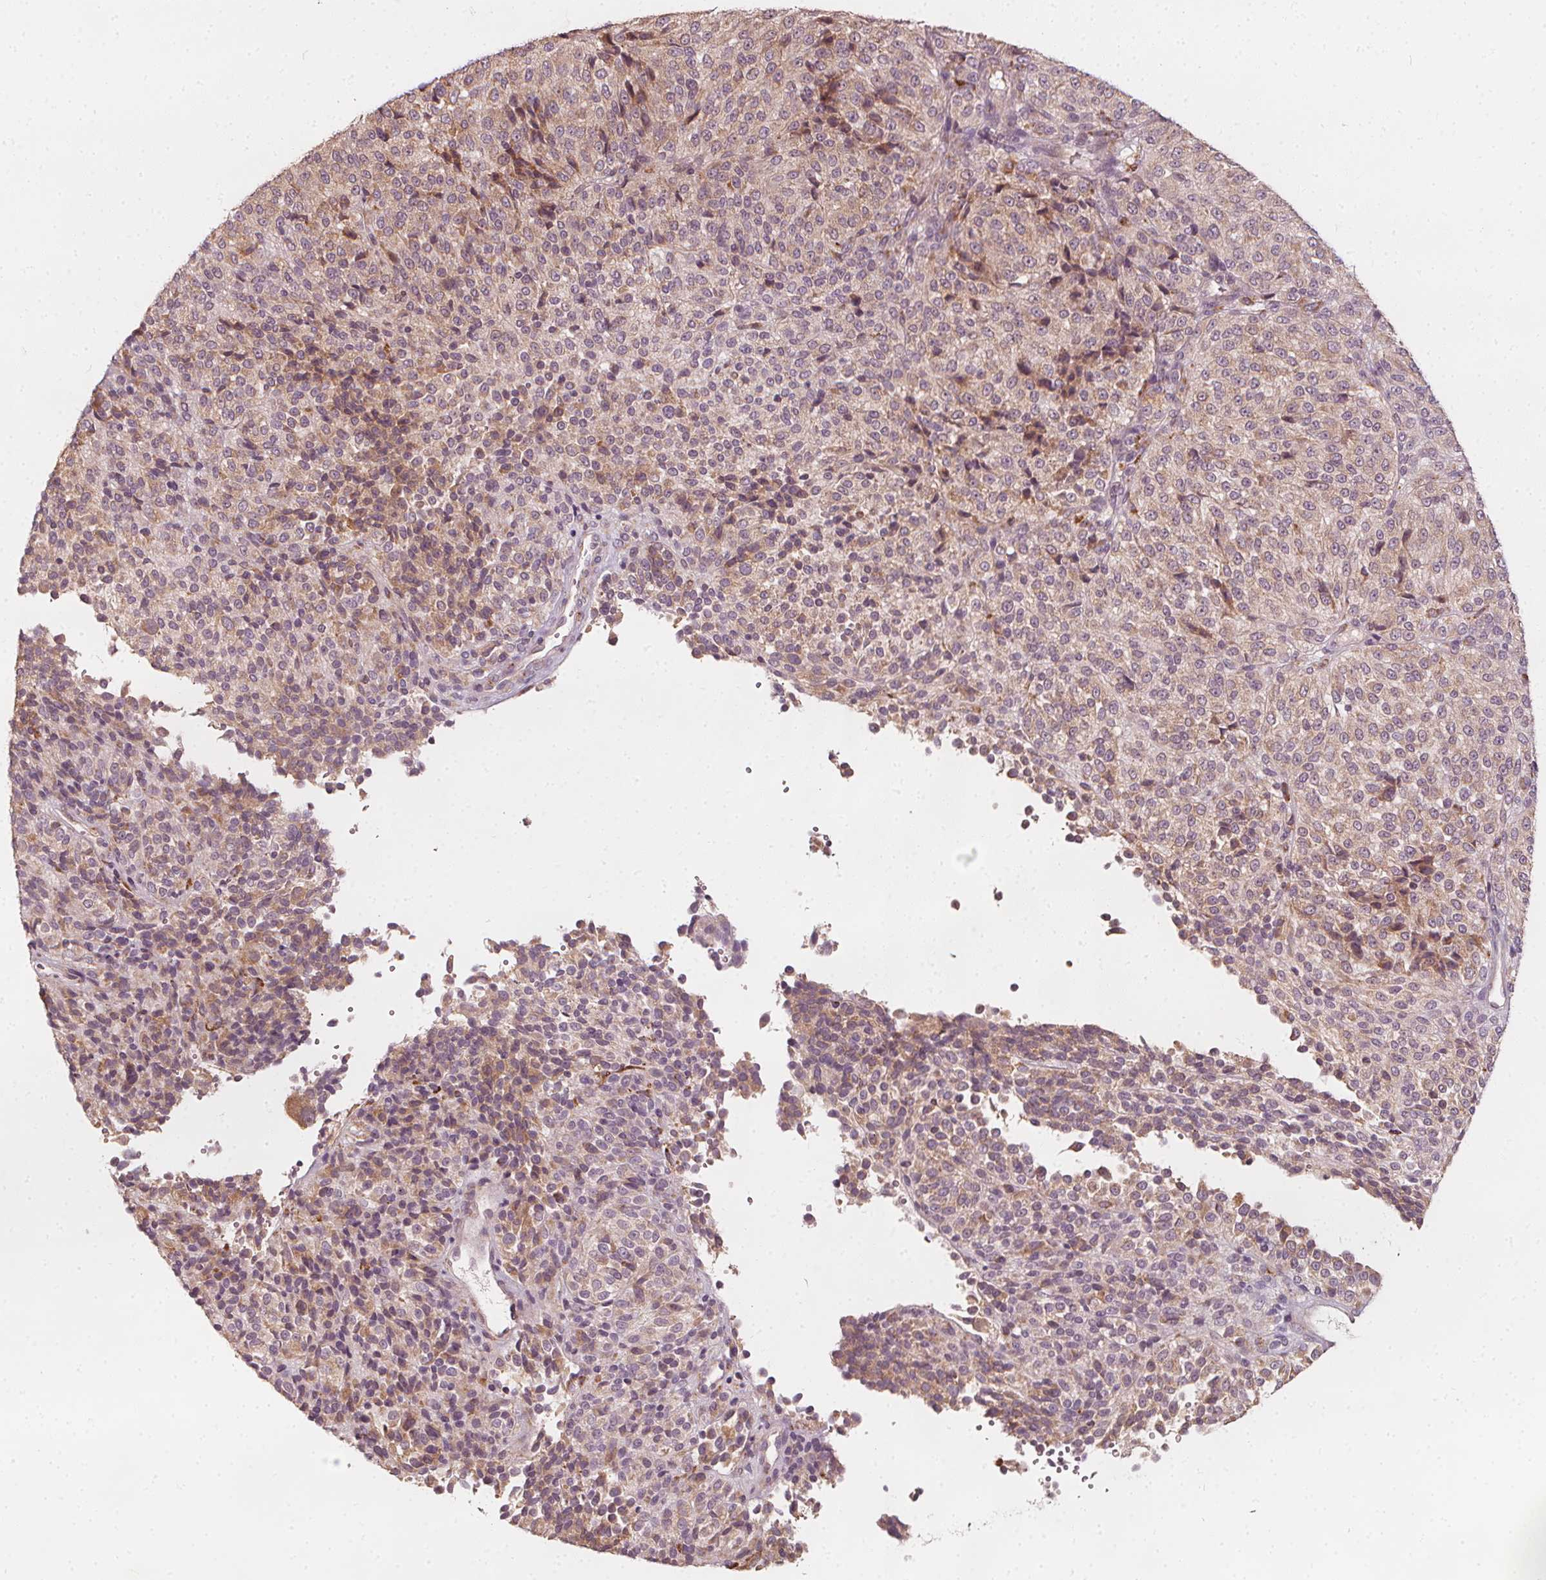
{"staining": {"intensity": "weak", "quantity": "25%-75%", "location": "cytoplasmic/membranous"}, "tissue": "melanoma", "cell_type": "Tumor cells", "image_type": "cancer", "snomed": [{"axis": "morphology", "description": "Malignant melanoma, Metastatic site"}, {"axis": "topography", "description": "Brain"}], "caption": "A micrograph of human malignant melanoma (metastatic site) stained for a protein displays weak cytoplasmic/membranous brown staining in tumor cells. (DAB IHC, brown staining for protein, blue staining for nuclei).", "gene": "NPC1L1", "patient": {"sex": "female", "age": 56}}